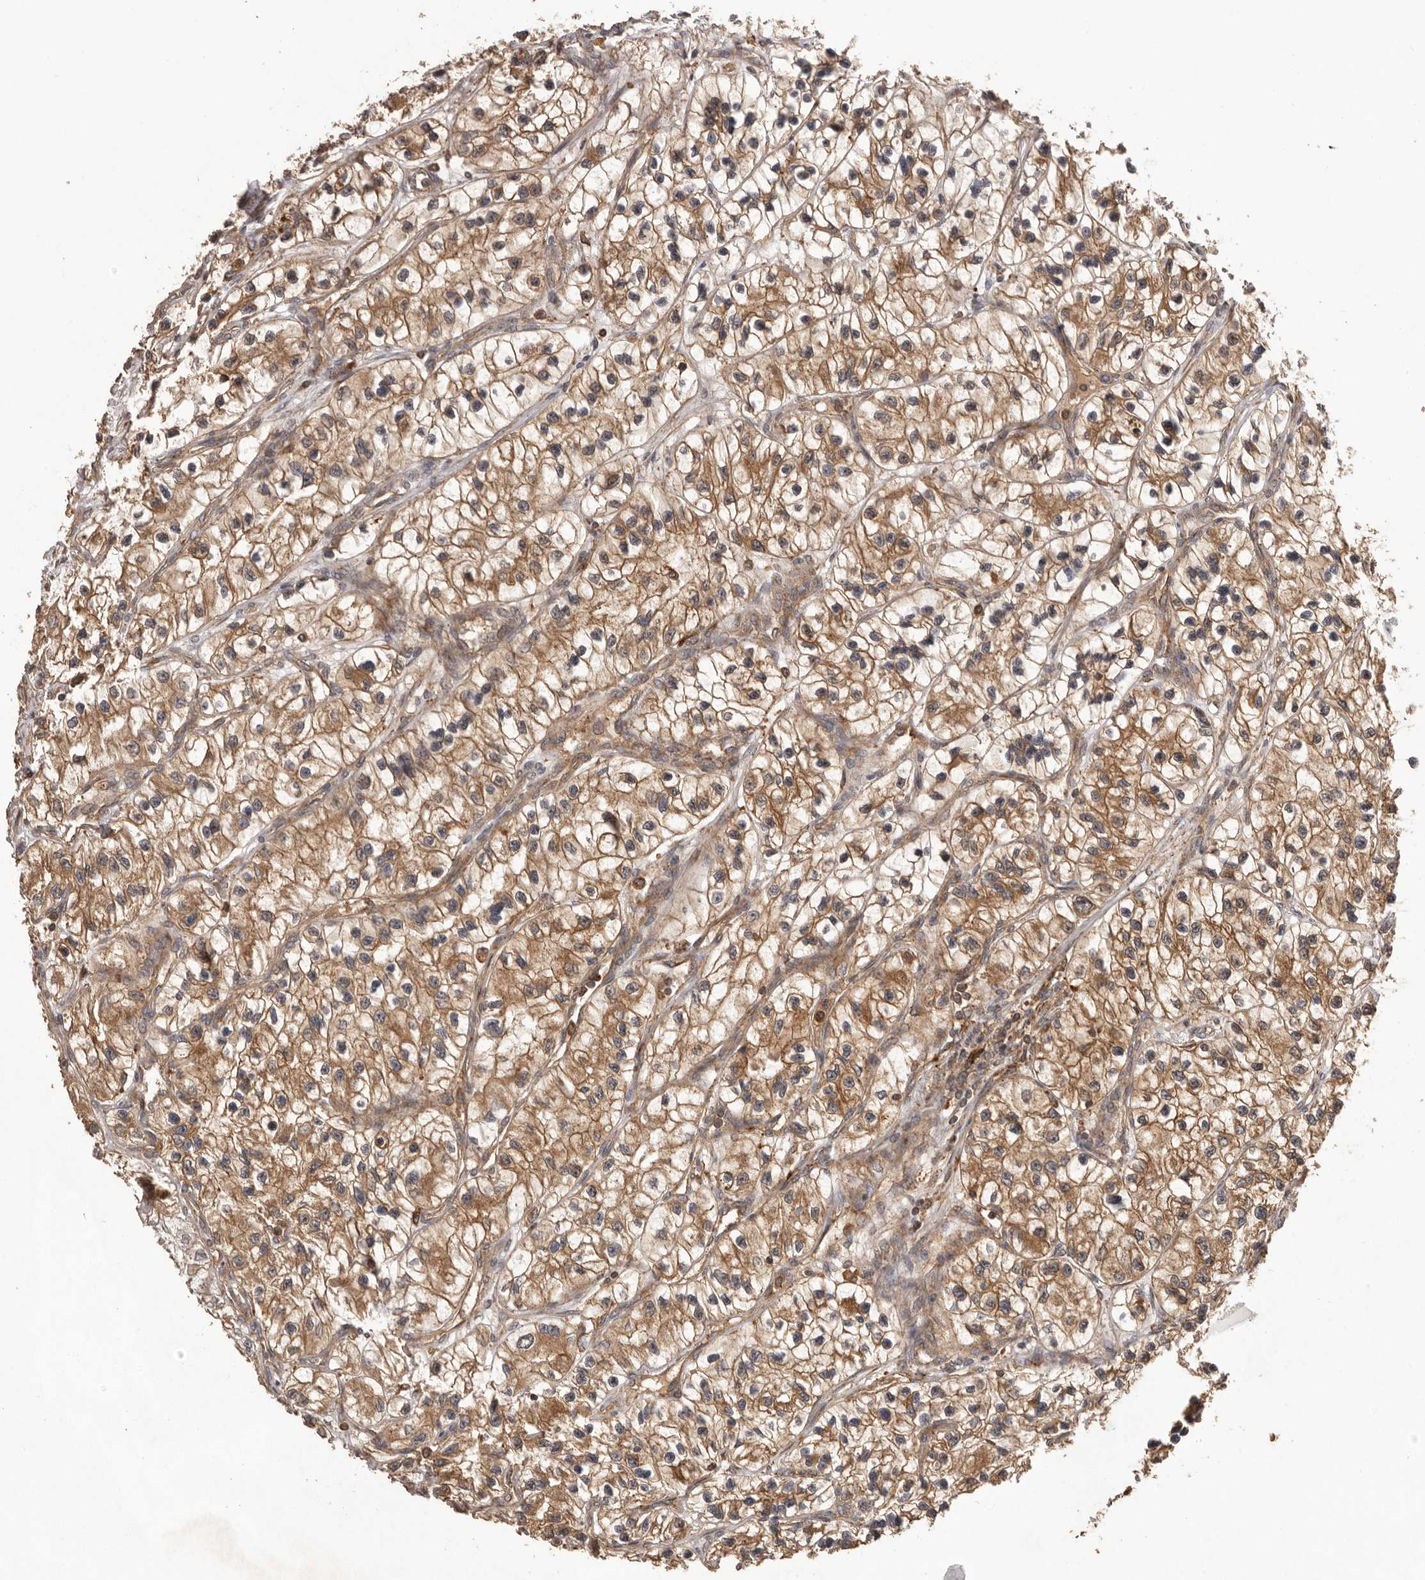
{"staining": {"intensity": "moderate", "quantity": ">75%", "location": "cytoplasmic/membranous"}, "tissue": "renal cancer", "cell_type": "Tumor cells", "image_type": "cancer", "snomed": [{"axis": "morphology", "description": "Adenocarcinoma, NOS"}, {"axis": "topography", "description": "Kidney"}], "caption": "Immunohistochemical staining of human renal cancer (adenocarcinoma) demonstrates moderate cytoplasmic/membranous protein staining in about >75% of tumor cells.", "gene": "SLC22A3", "patient": {"sex": "female", "age": 57}}